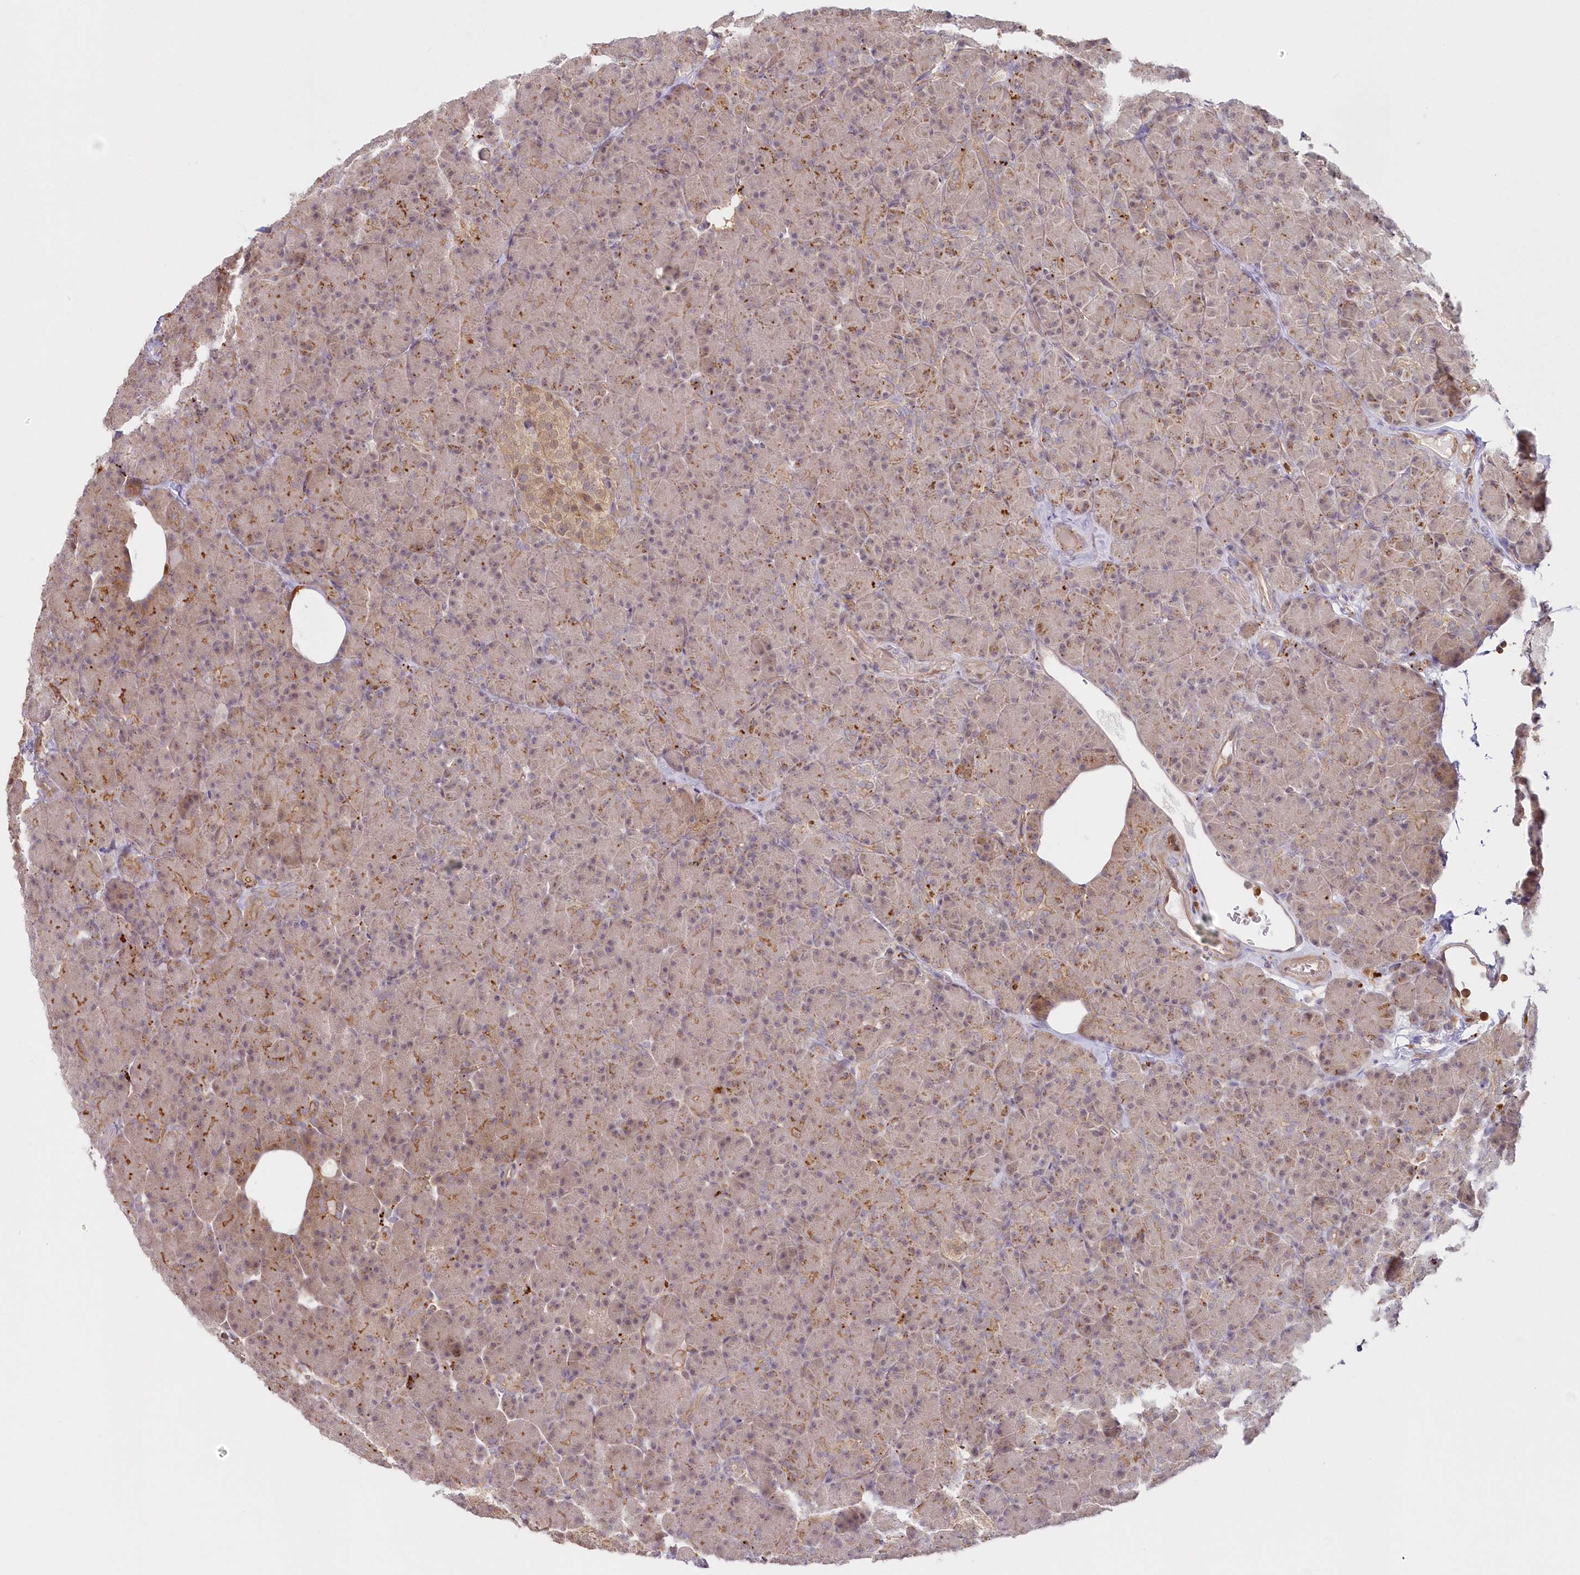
{"staining": {"intensity": "moderate", "quantity": "25%-75%", "location": "cytoplasmic/membranous"}, "tissue": "pancreas", "cell_type": "Exocrine glandular cells", "image_type": "normal", "snomed": [{"axis": "morphology", "description": "Normal tissue, NOS"}, {"axis": "topography", "description": "Pancreas"}], "caption": "Immunohistochemistry of unremarkable pancreas exhibits medium levels of moderate cytoplasmic/membranous staining in about 25%-75% of exocrine glandular cells. (Stains: DAB in brown, nuclei in blue, Microscopy: brightfield microscopy at high magnification).", "gene": "GBE1", "patient": {"sex": "female", "age": 43}}